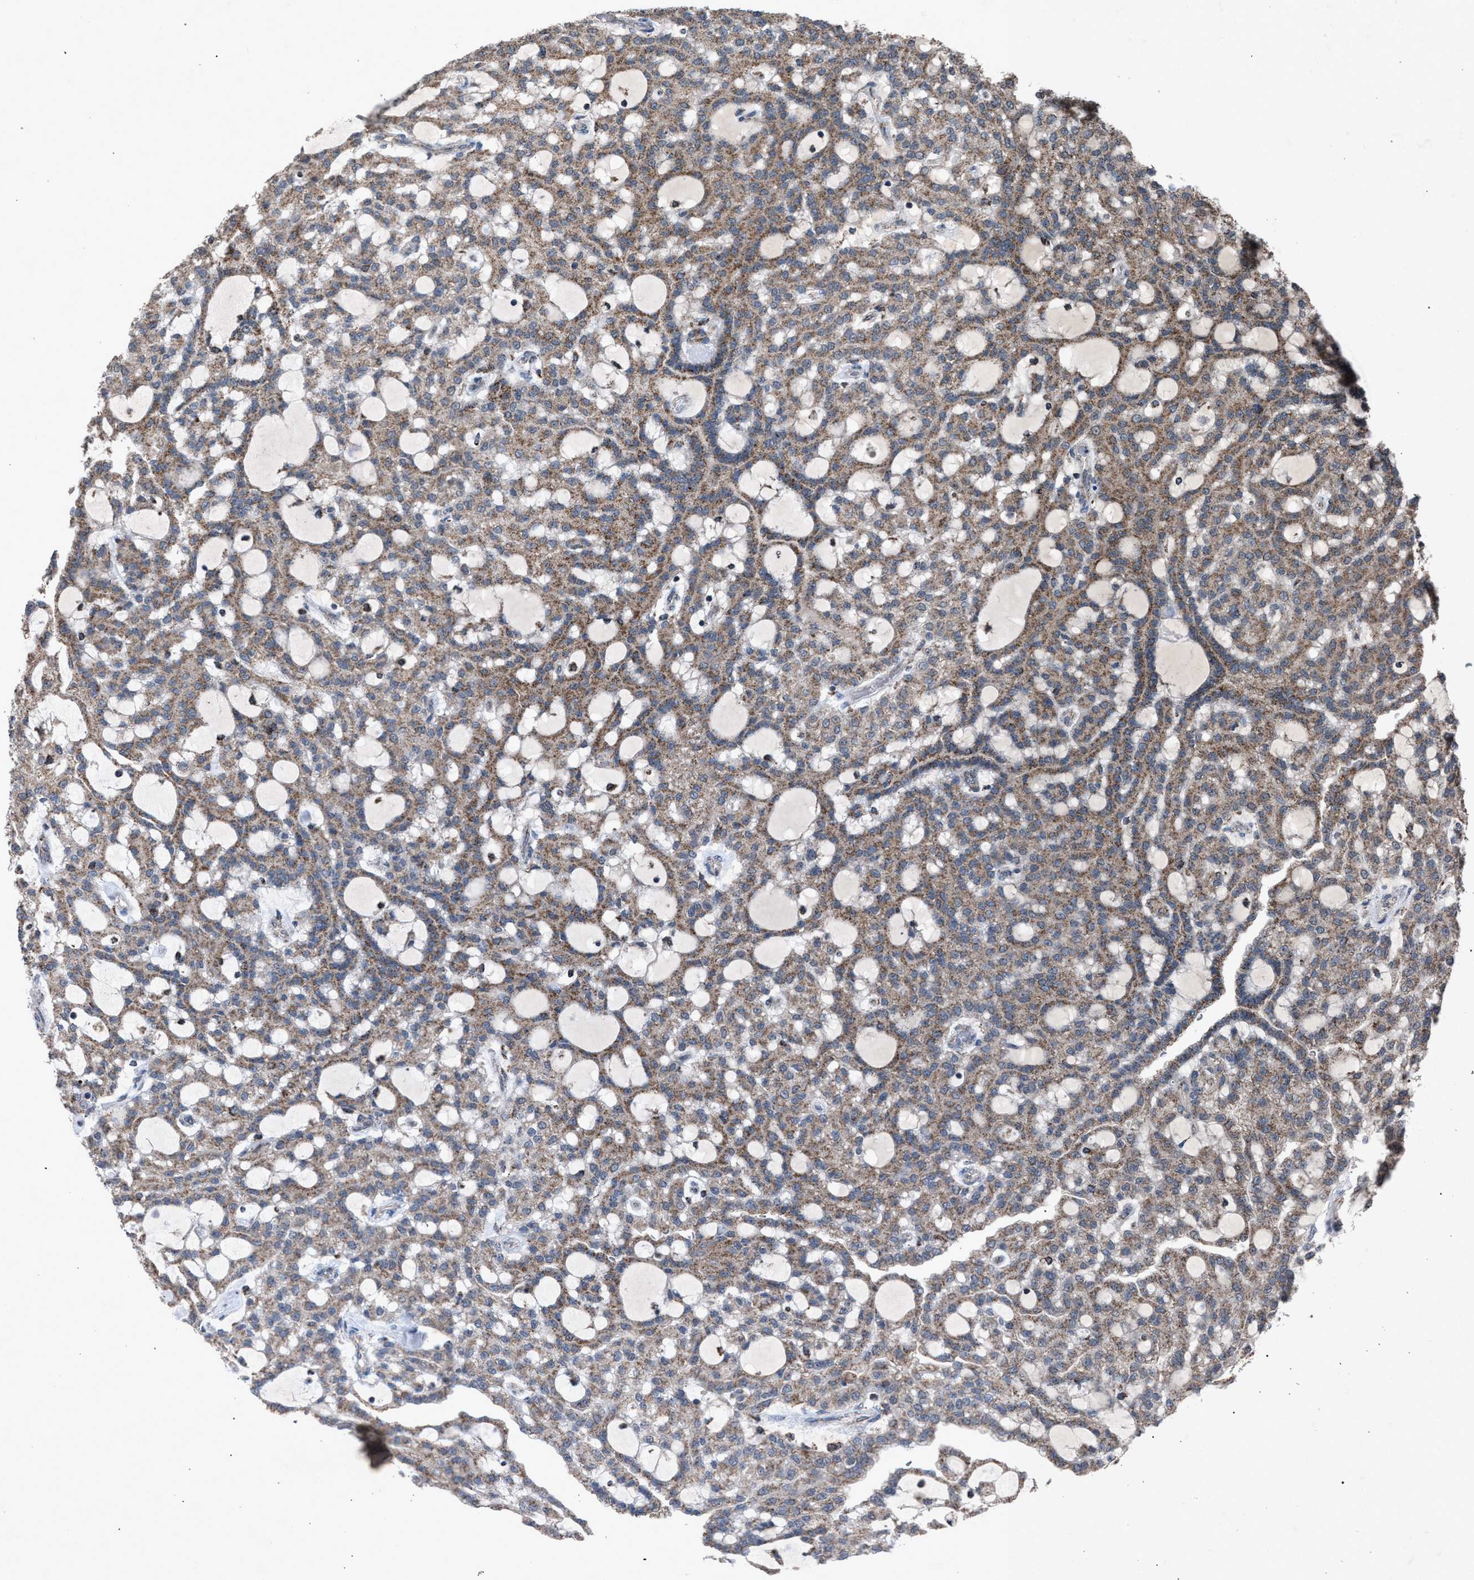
{"staining": {"intensity": "moderate", "quantity": ">75%", "location": "cytoplasmic/membranous"}, "tissue": "renal cancer", "cell_type": "Tumor cells", "image_type": "cancer", "snomed": [{"axis": "morphology", "description": "Adenocarcinoma, NOS"}, {"axis": "topography", "description": "Kidney"}], "caption": "DAB (3,3'-diaminobenzidine) immunohistochemical staining of renal adenocarcinoma demonstrates moderate cytoplasmic/membranous protein expression in about >75% of tumor cells. (DAB = brown stain, brightfield microscopy at high magnification).", "gene": "HSD17B4", "patient": {"sex": "male", "age": 63}}